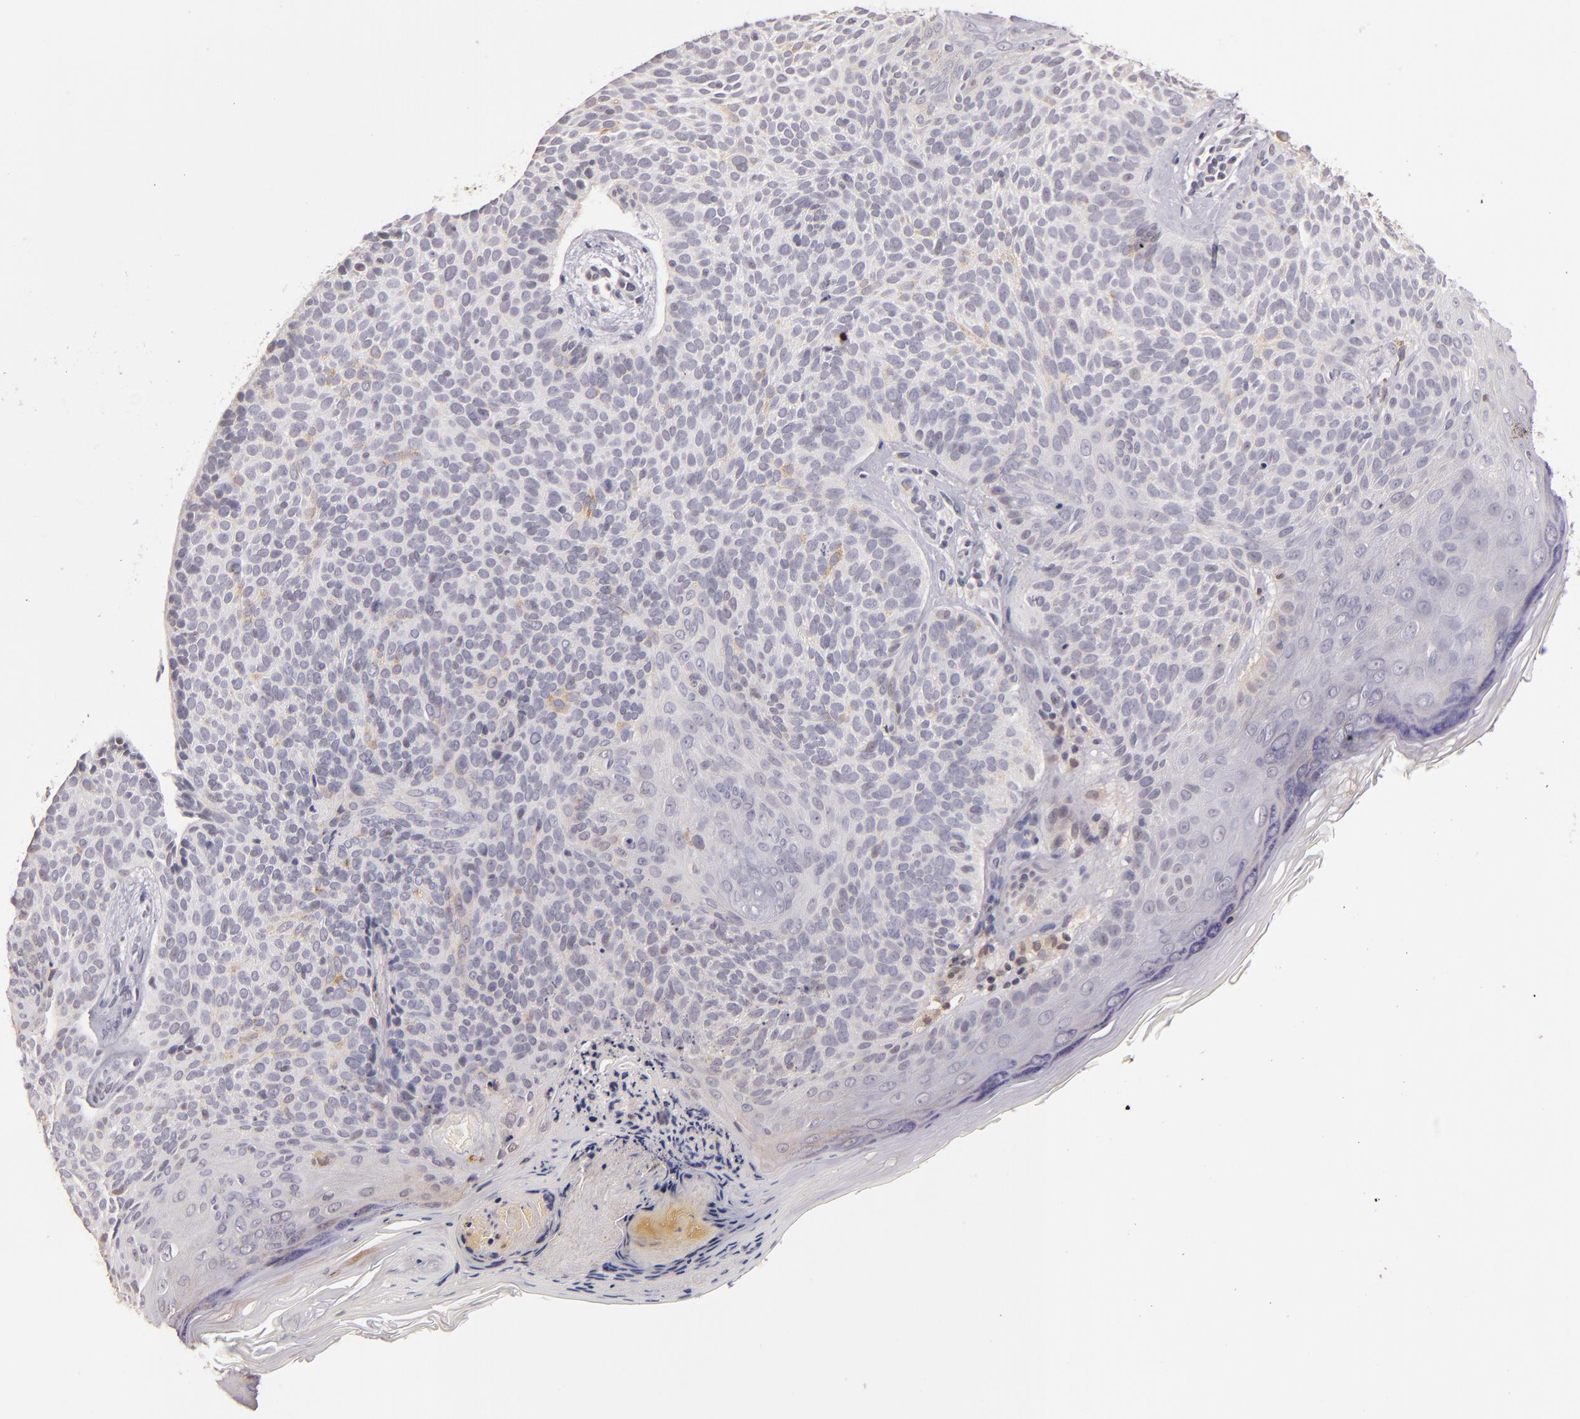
{"staining": {"intensity": "weak", "quantity": ">75%", "location": "cytoplasmic/membranous"}, "tissue": "skin cancer", "cell_type": "Tumor cells", "image_type": "cancer", "snomed": [{"axis": "morphology", "description": "Basal cell carcinoma"}, {"axis": "topography", "description": "Skin"}], "caption": "Skin basal cell carcinoma was stained to show a protein in brown. There is low levels of weak cytoplasmic/membranous positivity in about >75% of tumor cells.", "gene": "LRG1", "patient": {"sex": "female", "age": 78}}